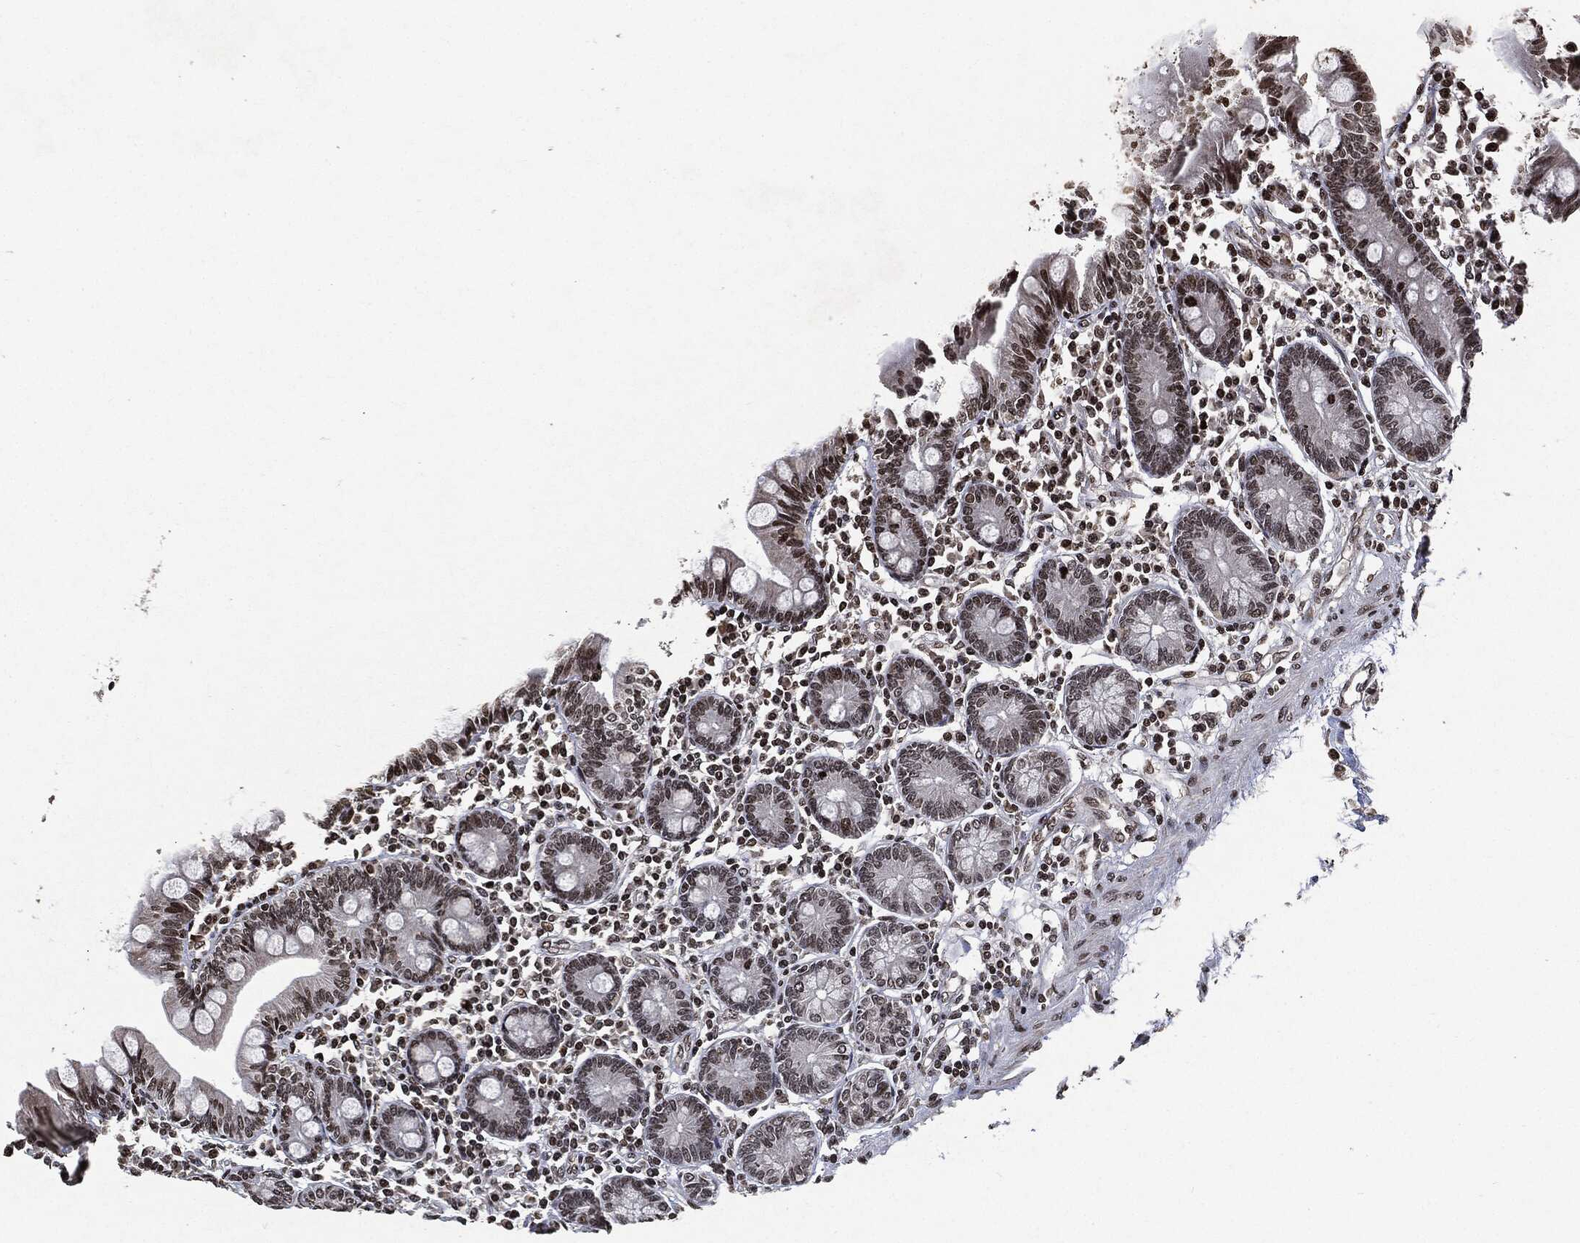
{"staining": {"intensity": "moderate", "quantity": ">75%", "location": "nuclear"}, "tissue": "small intestine", "cell_type": "Glandular cells", "image_type": "normal", "snomed": [{"axis": "morphology", "description": "Normal tissue, NOS"}, {"axis": "topography", "description": "Small intestine"}], "caption": "High-magnification brightfield microscopy of benign small intestine stained with DAB (brown) and counterstained with hematoxylin (blue). glandular cells exhibit moderate nuclear expression is present in approximately>75% of cells.", "gene": "JUN", "patient": {"sex": "male", "age": 88}}